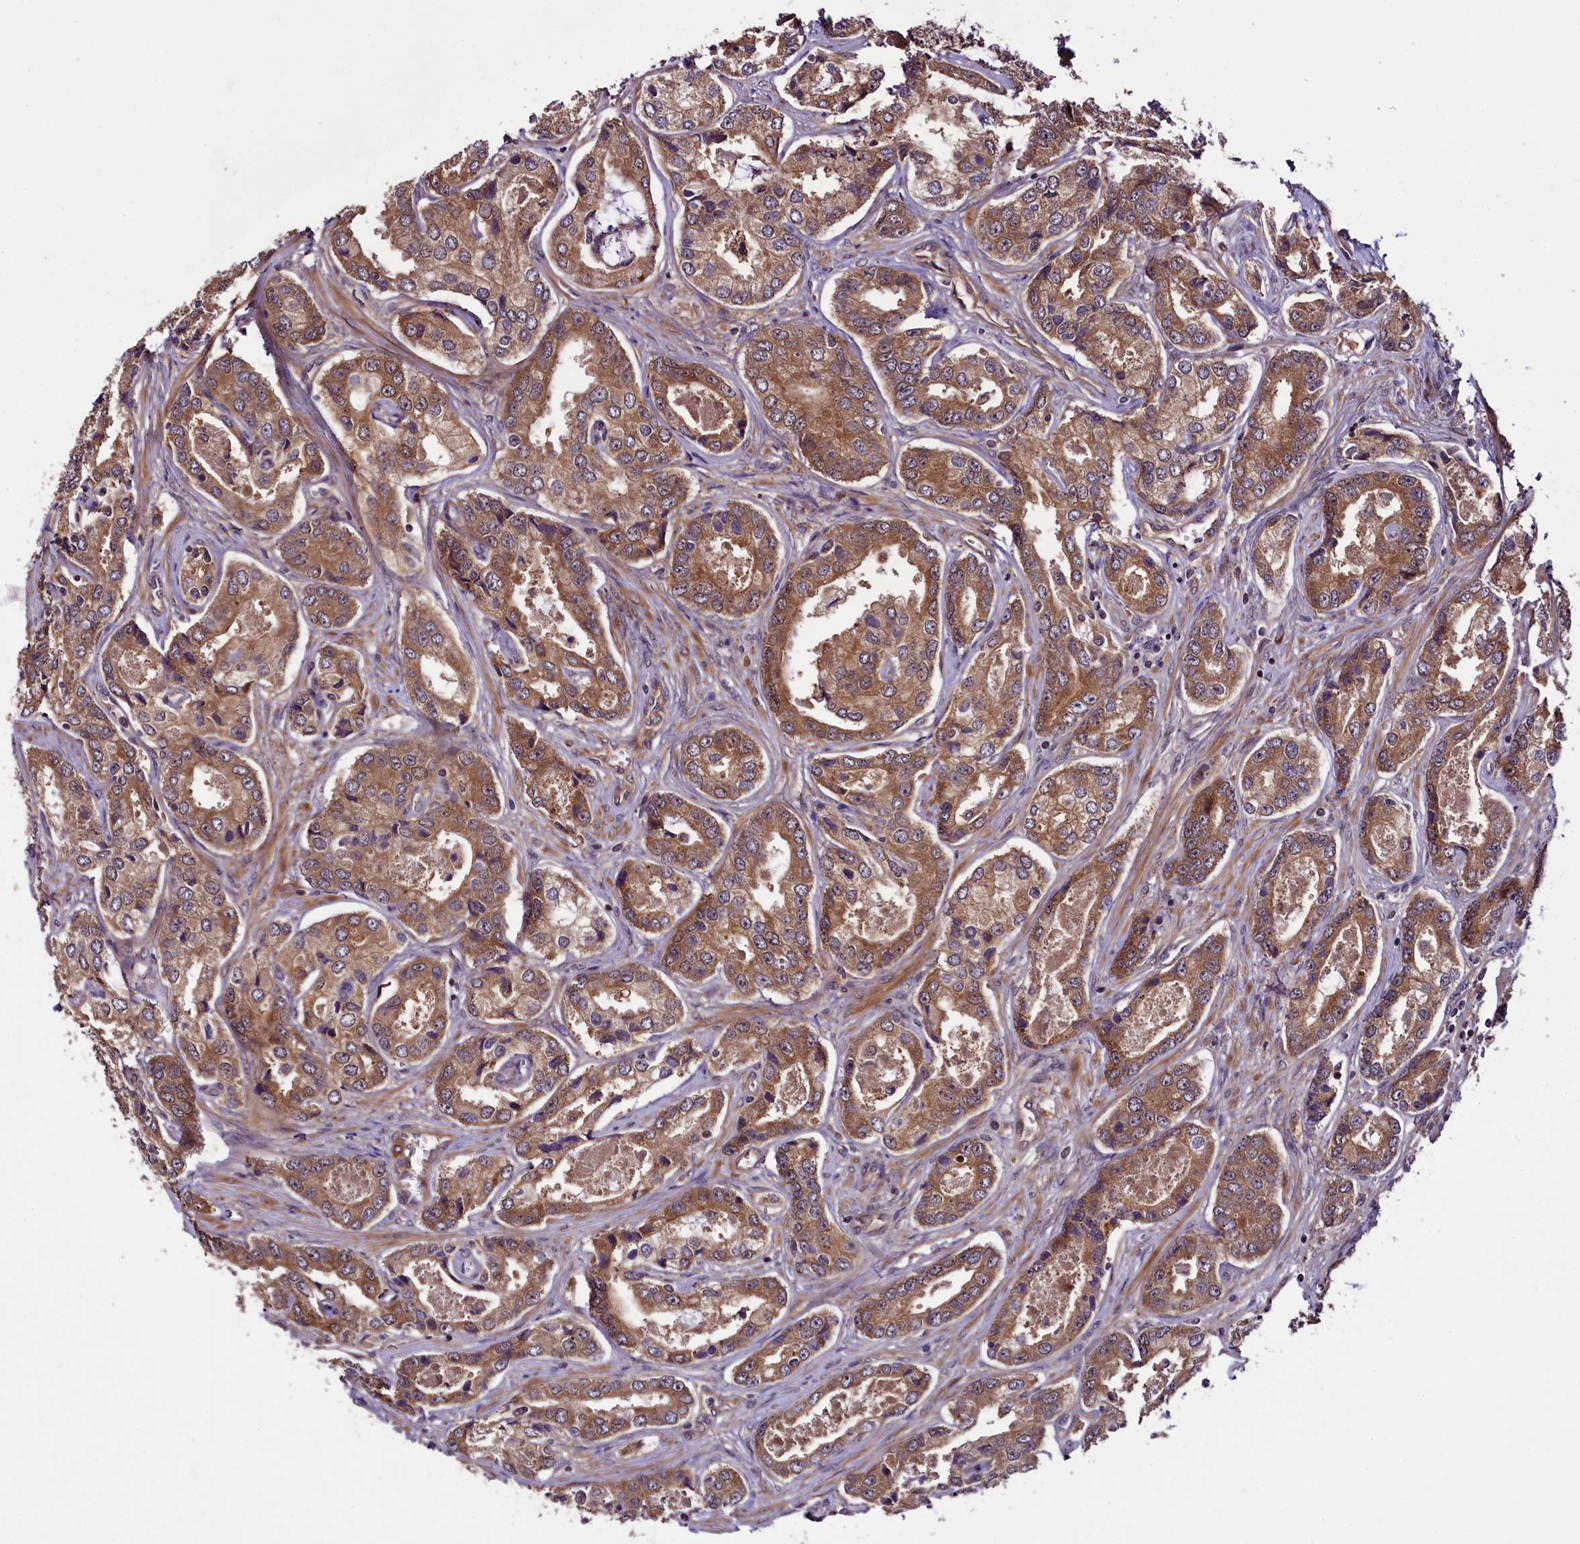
{"staining": {"intensity": "moderate", "quantity": ">75%", "location": "cytoplasmic/membranous"}, "tissue": "prostate cancer", "cell_type": "Tumor cells", "image_type": "cancer", "snomed": [{"axis": "morphology", "description": "Adenocarcinoma, Low grade"}, {"axis": "topography", "description": "Prostate"}], "caption": "Approximately >75% of tumor cells in human prostate cancer (low-grade adenocarcinoma) exhibit moderate cytoplasmic/membranous protein expression as visualized by brown immunohistochemical staining.", "gene": "RPUSD2", "patient": {"sex": "male", "age": 68}}